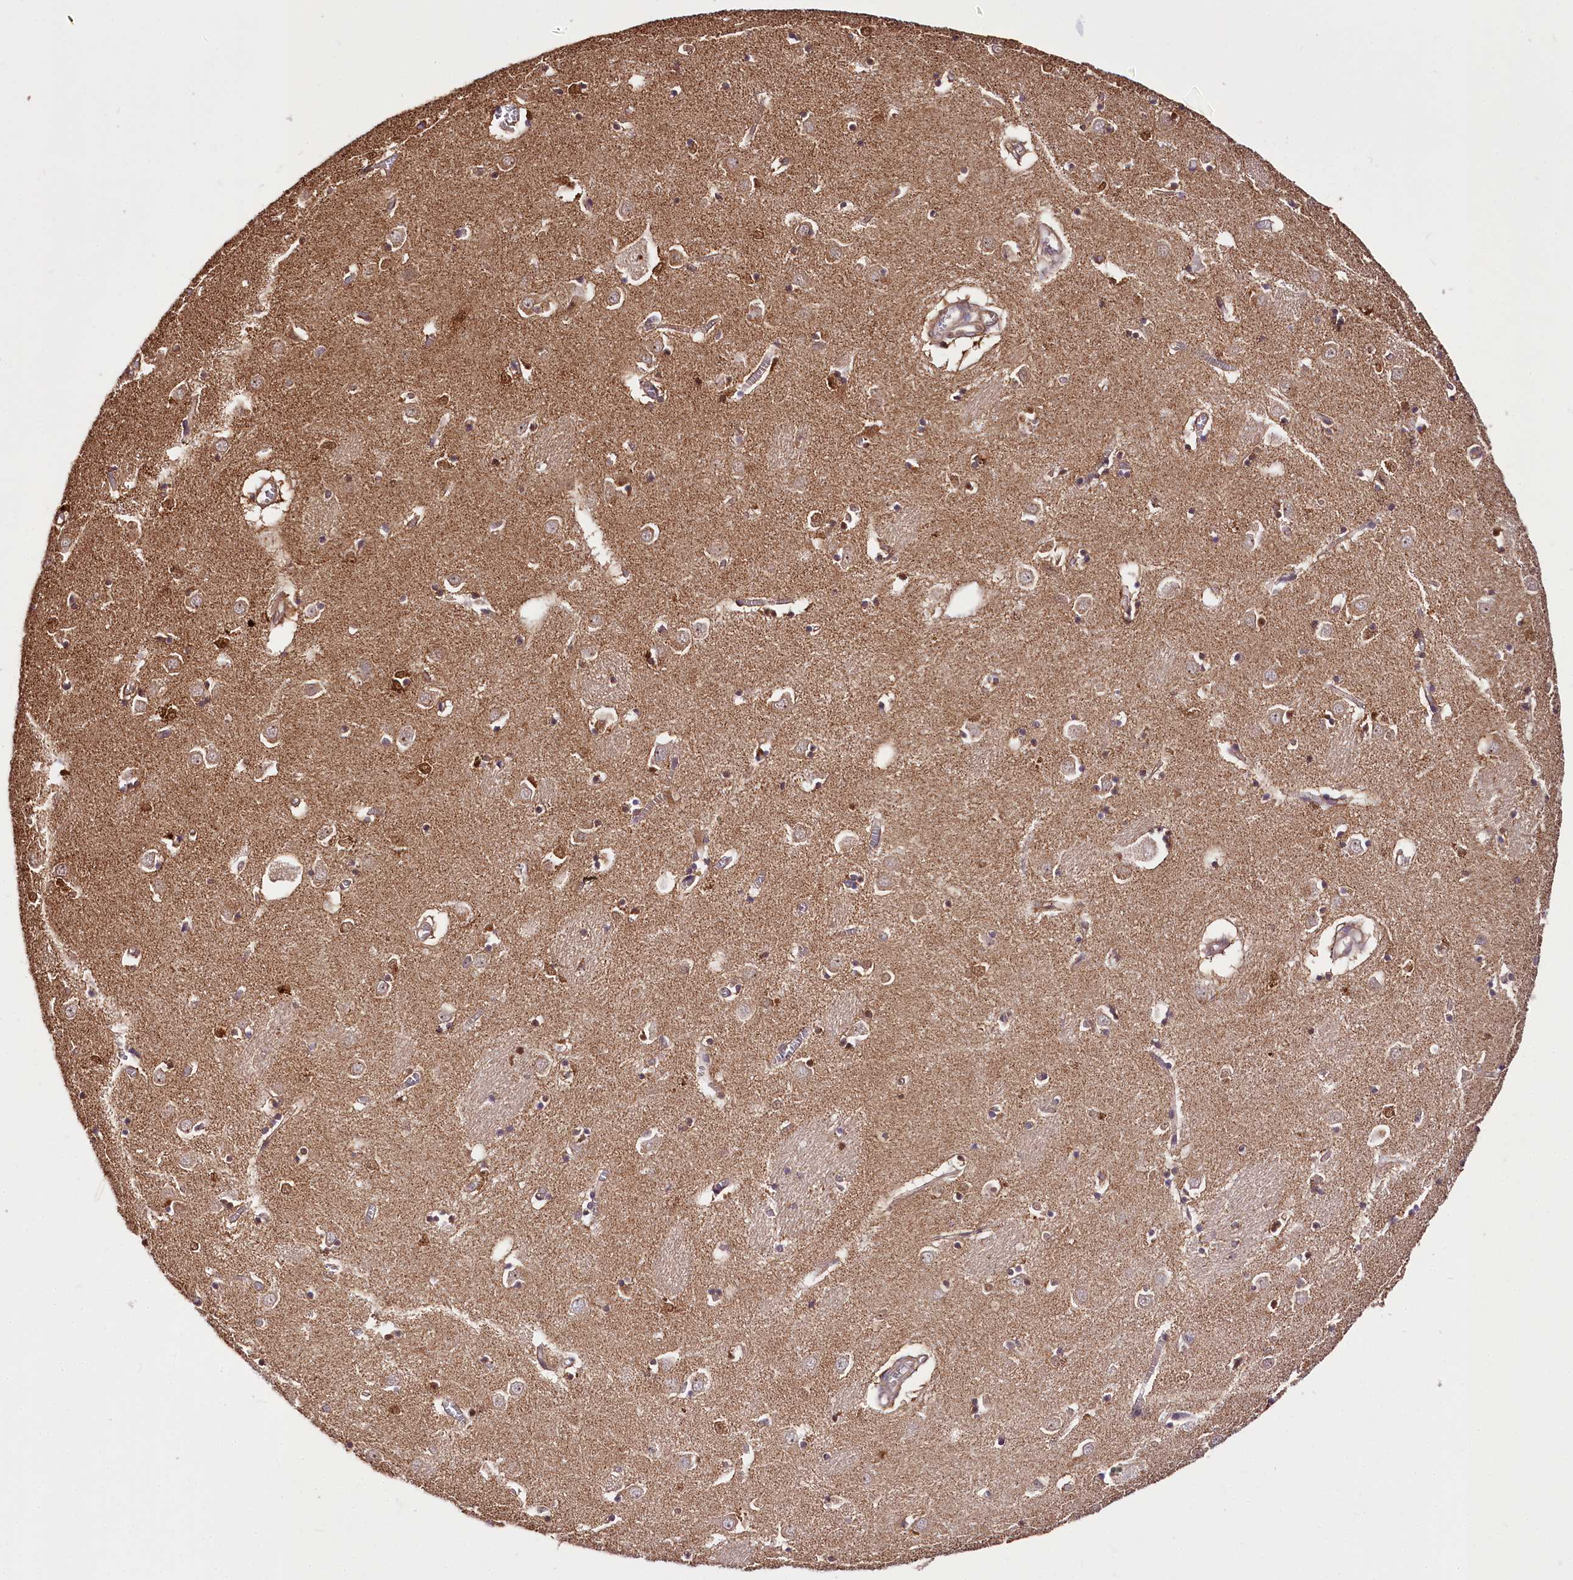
{"staining": {"intensity": "moderate", "quantity": "25%-75%", "location": "cytoplasmic/membranous,nuclear"}, "tissue": "caudate", "cell_type": "Glial cells", "image_type": "normal", "snomed": [{"axis": "morphology", "description": "Normal tissue, NOS"}, {"axis": "topography", "description": "Lateral ventricle wall"}], "caption": "This micrograph shows benign caudate stained with IHC to label a protein in brown. The cytoplasmic/membranous,nuclear of glial cells show moderate positivity for the protein. Nuclei are counter-stained blue.", "gene": "GNL3L", "patient": {"sex": "male", "age": 70}}